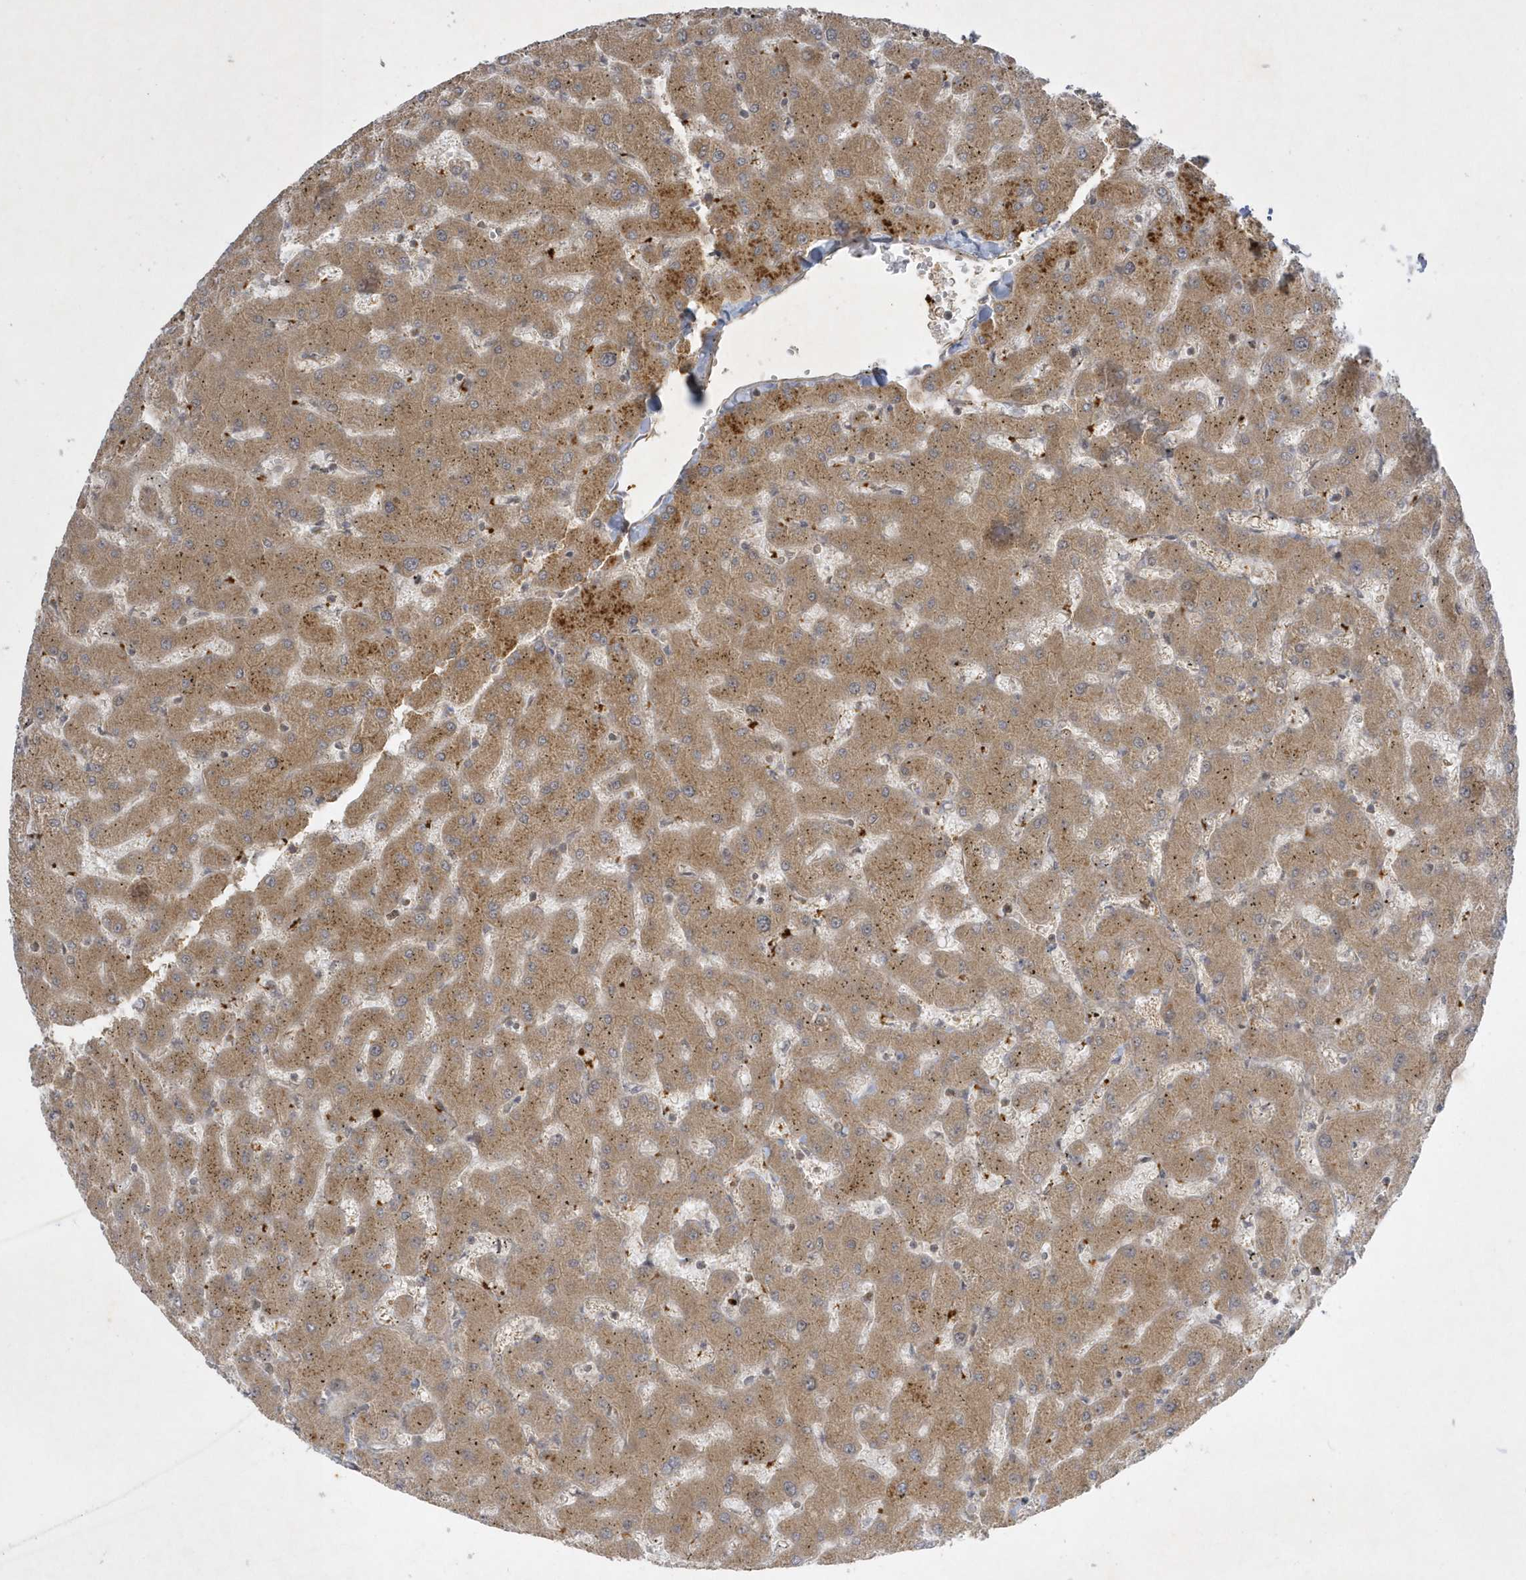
{"staining": {"intensity": "moderate", "quantity": "<25%", "location": "cytoplasmic/membranous"}, "tissue": "liver", "cell_type": "Cholangiocytes", "image_type": "normal", "snomed": [{"axis": "morphology", "description": "Normal tissue, NOS"}, {"axis": "topography", "description": "Liver"}], "caption": "Immunohistochemistry of normal liver exhibits low levels of moderate cytoplasmic/membranous expression in about <25% of cholangiocytes.", "gene": "NAF1", "patient": {"sex": "female", "age": 63}}